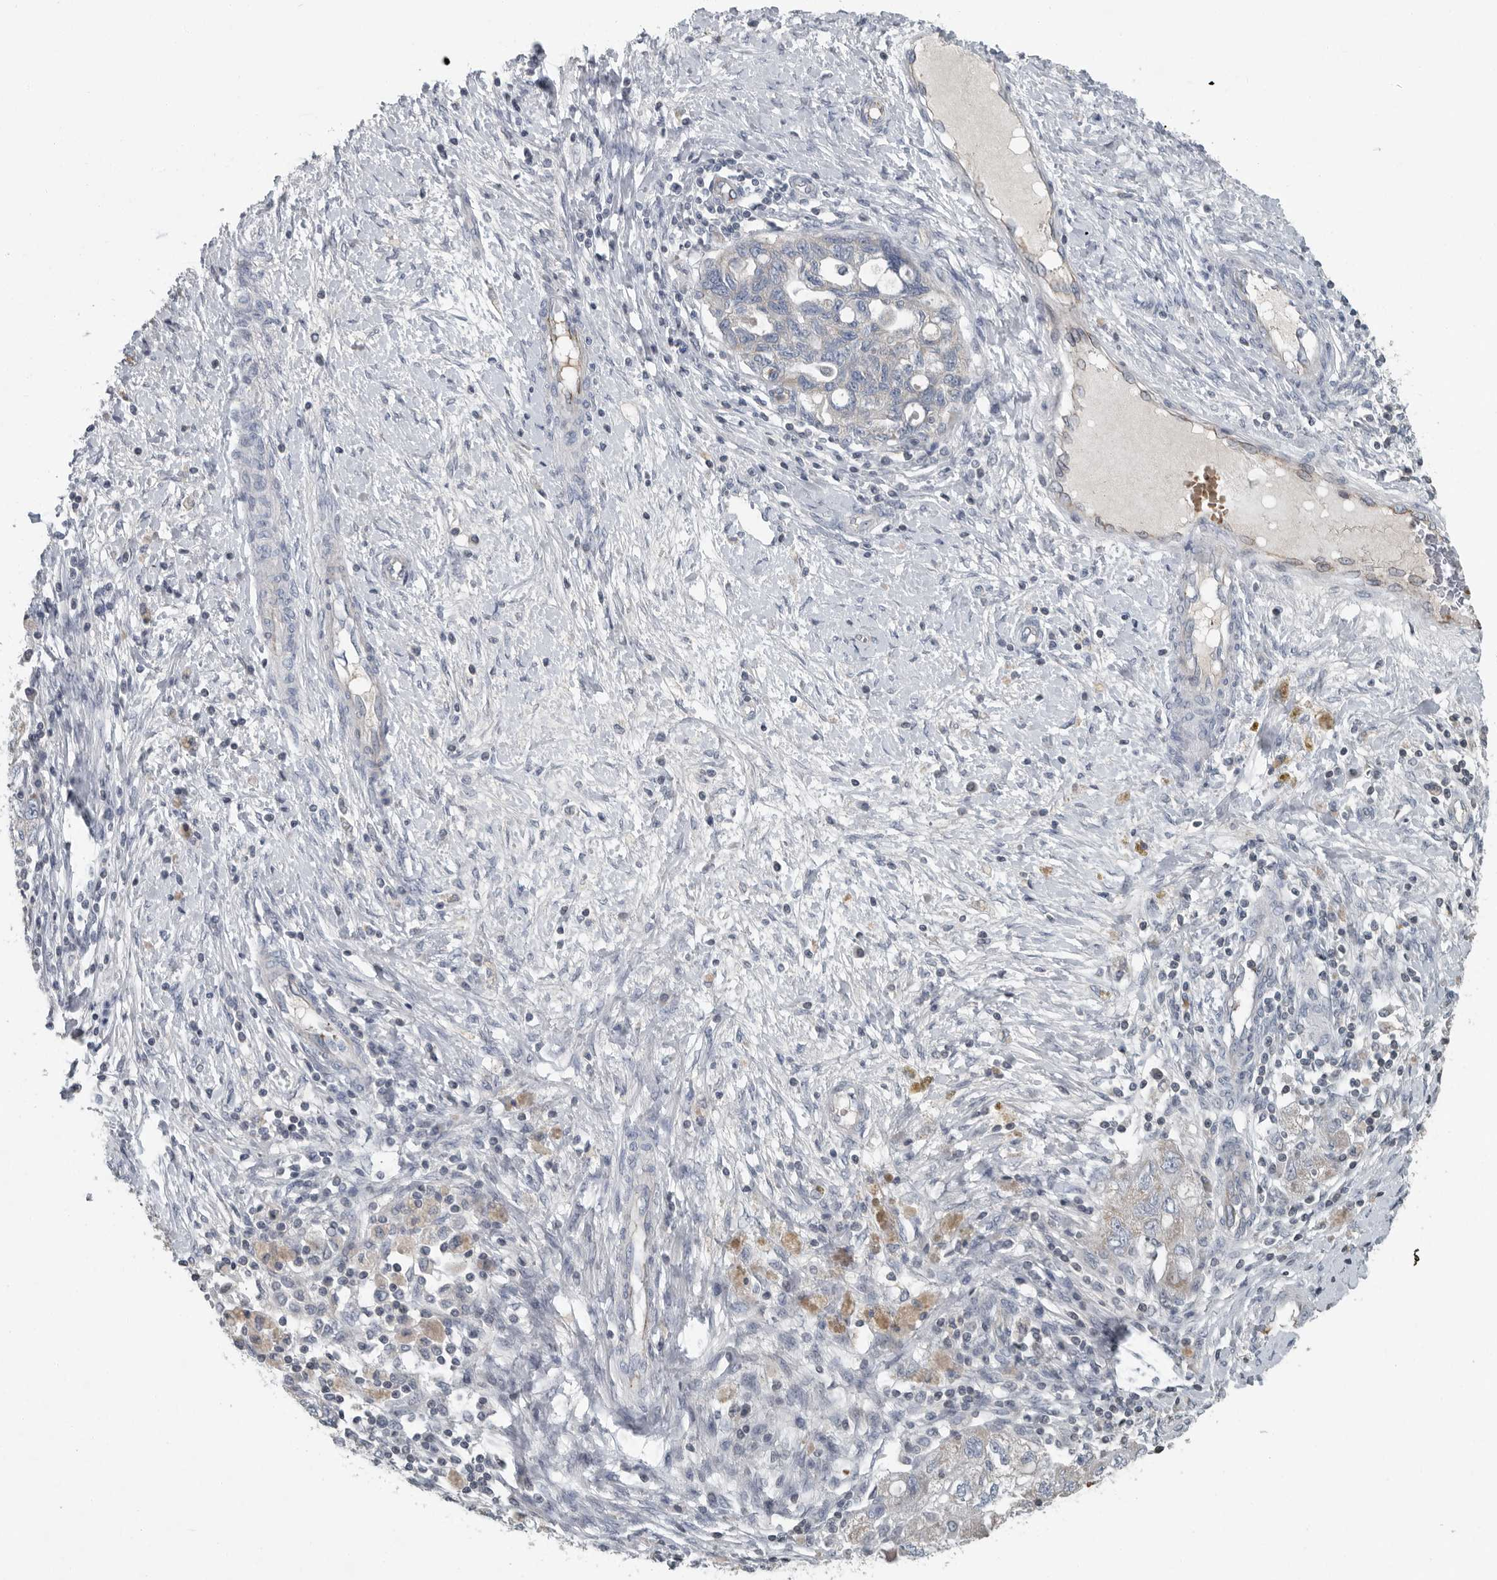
{"staining": {"intensity": "weak", "quantity": "<25%", "location": "cytoplasmic/membranous"}, "tissue": "ovarian cancer", "cell_type": "Tumor cells", "image_type": "cancer", "snomed": [{"axis": "morphology", "description": "Carcinoma, NOS"}, {"axis": "morphology", "description": "Cystadenocarcinoma, serous, NOS"}, {"axis": "topography", "description": "Ovary"}], "caption": "The micrograph exhibits no staining of tumor cells in serous cystadenocarcinoma (ovarian). Brightfield microscopy of immunohistochemistry (IHC) stained with DAB (3,3'-diaminobenzidine) (brown) and hematoxylin (blue), captured at high magnification.", "gene": "MPP3", "patient": {"sex": "female", "age": 69}}